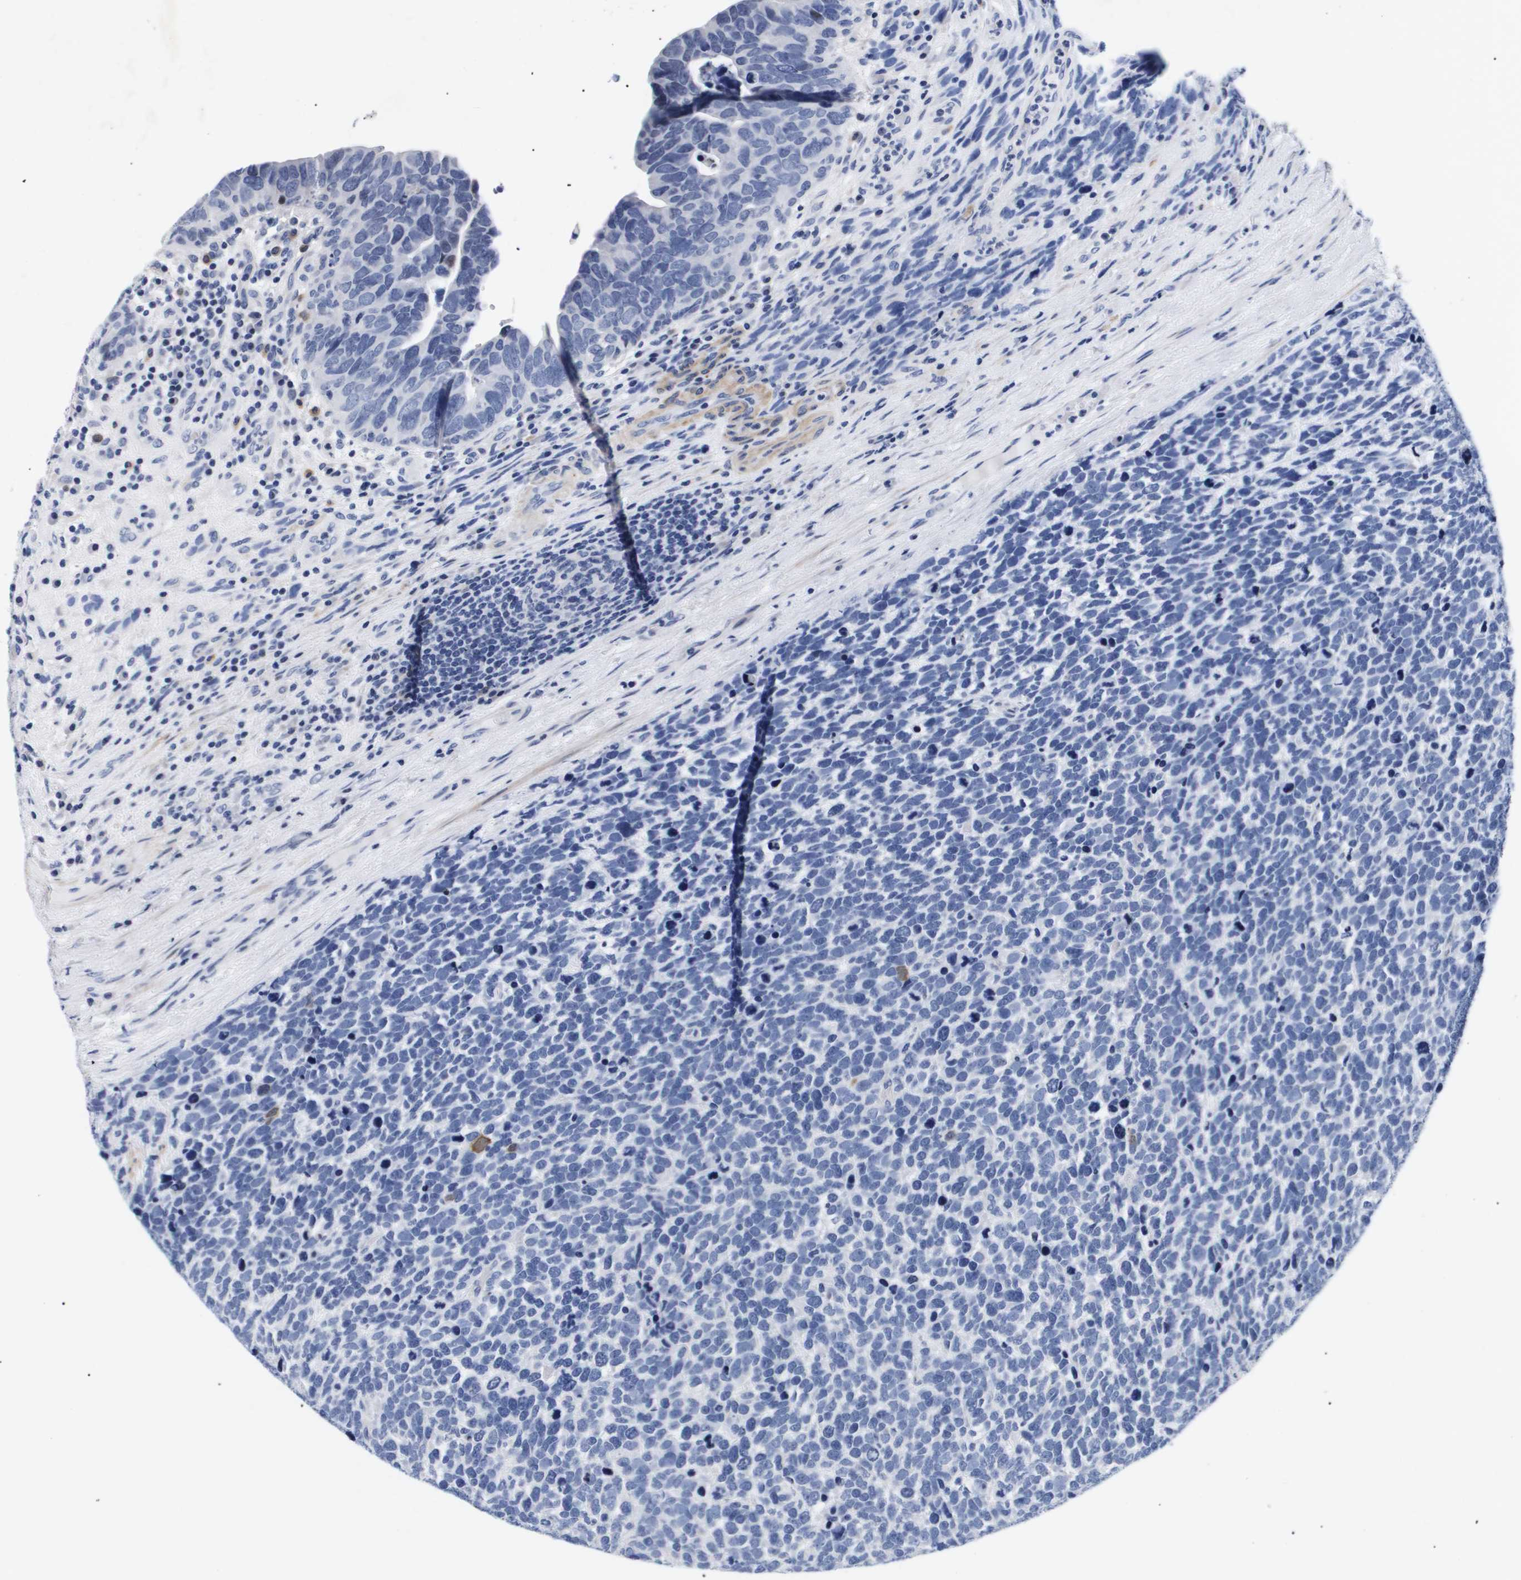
{"staining": {"intensity": "negative", "quantity": "none", "location": "none"}, "tissue": "urothelial cancer", "cell_type": "Tumor cells", "image_type": "cancer", "snomed": [{"axis": "morphology", "description": "Urothelial carcinoma, High grade"}, {"axis": "topography", "description": "Urinary bladder"}], "caption": "Immunohistochemistry photomicrograph of neoplastic tissue: human urothelial carcinoma (high-grade) stained with DAB (3,3'-diaminobenzidine) reveals no significant protein staining in tumor cells.", "gene": "SHD", "patient": {"sex": "female", "age": 82}}